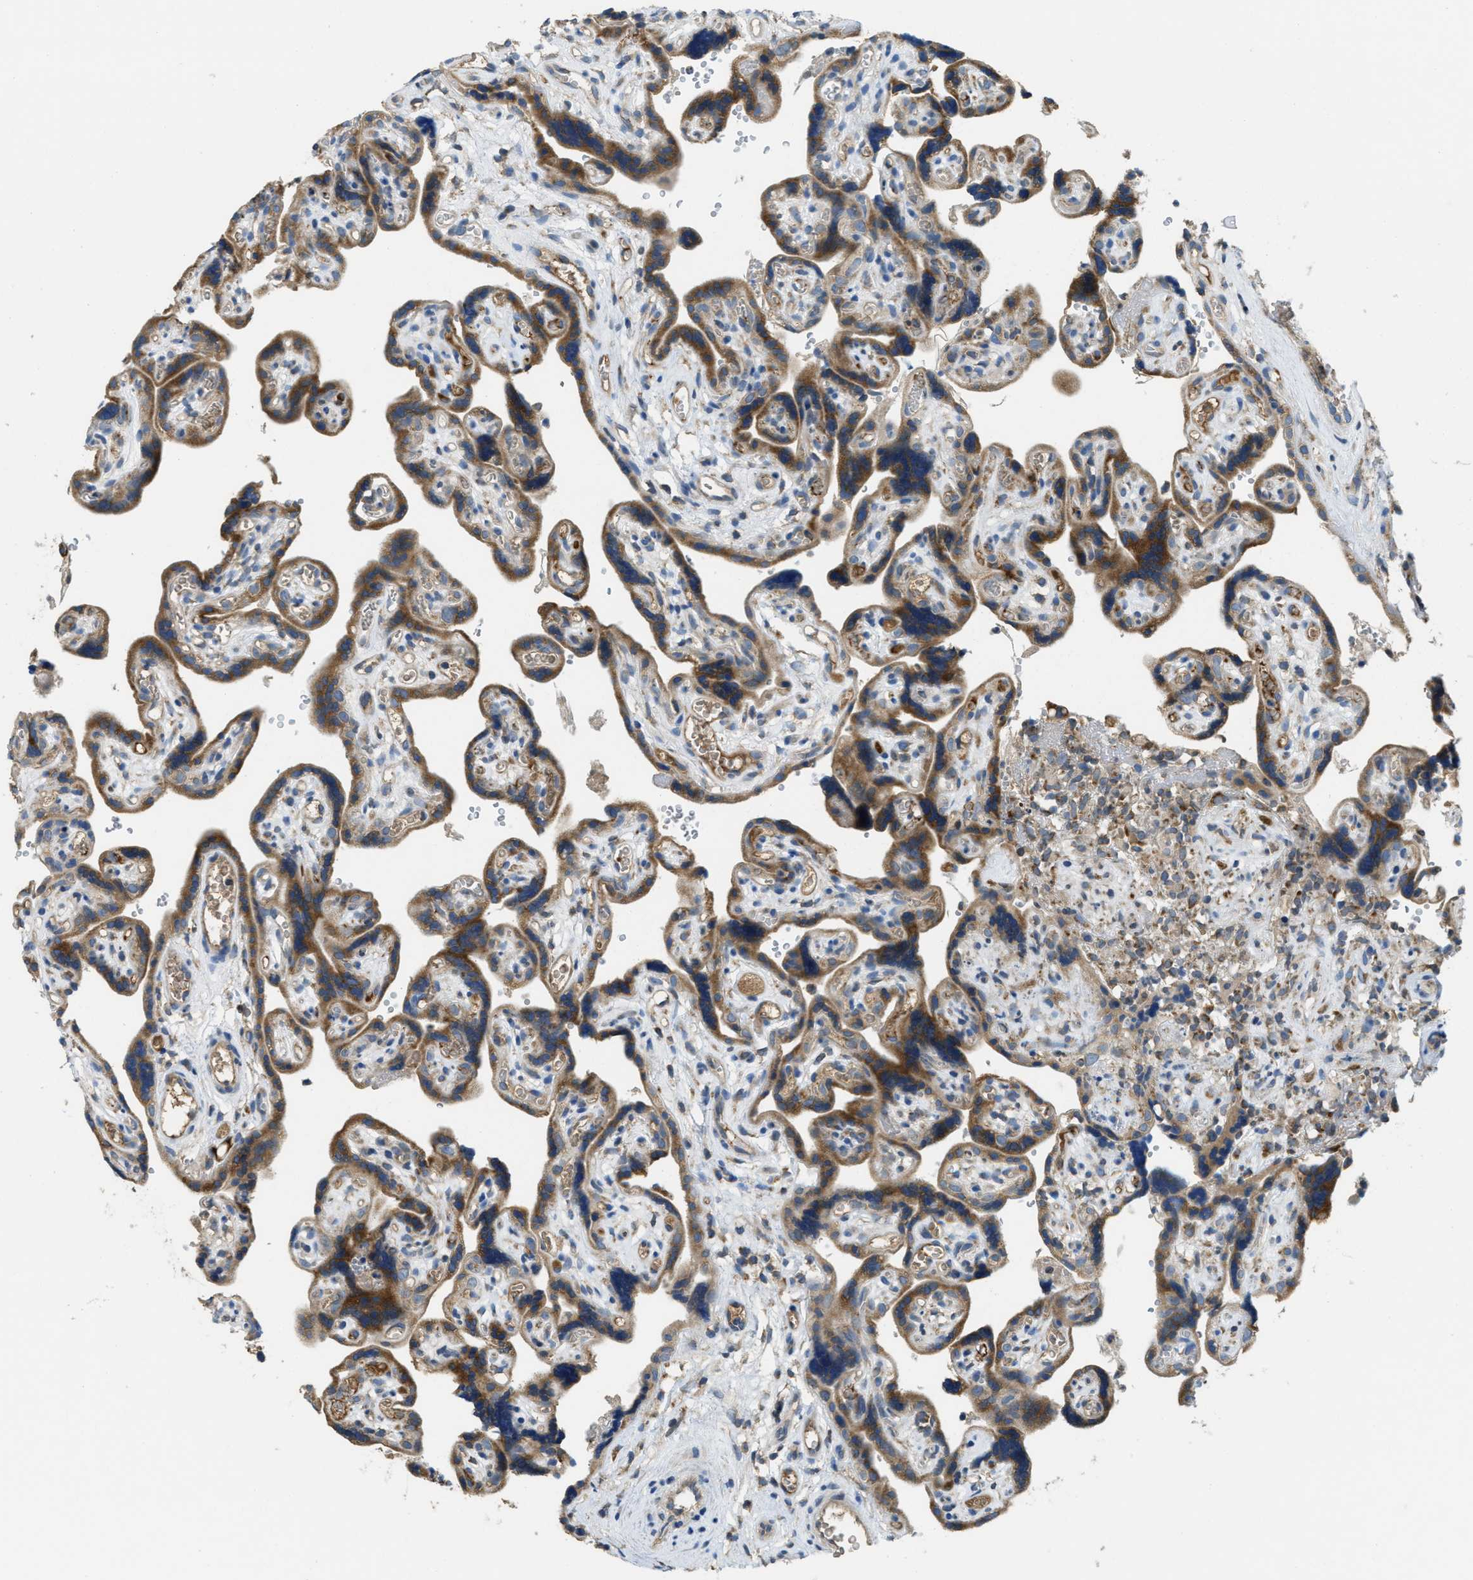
{"staining": {"intensity": "moderate", "quantity": ">75%", "location": "cytoplasmic/membranous"}, "tissue": "placenta", "cell_type": "Decidual cells", "image_type": "normal", "snomed": [{"axis": "morphology", "description": "Normal tissue, NOS"}, {"axis": "topography", "description": "Placenta"}], "caption": "The immunohistochemical stain labels moderate cytoplasmic/membranous staining in decidual cells of normal placenta. The staining was performed using DAB to visualize the protein expression in brown, while the nuclei were stained in blue with hematoxylin (Magnification: 20x).", "gene": "SSR1", "patient": {"sex": "female", "age": 30}}